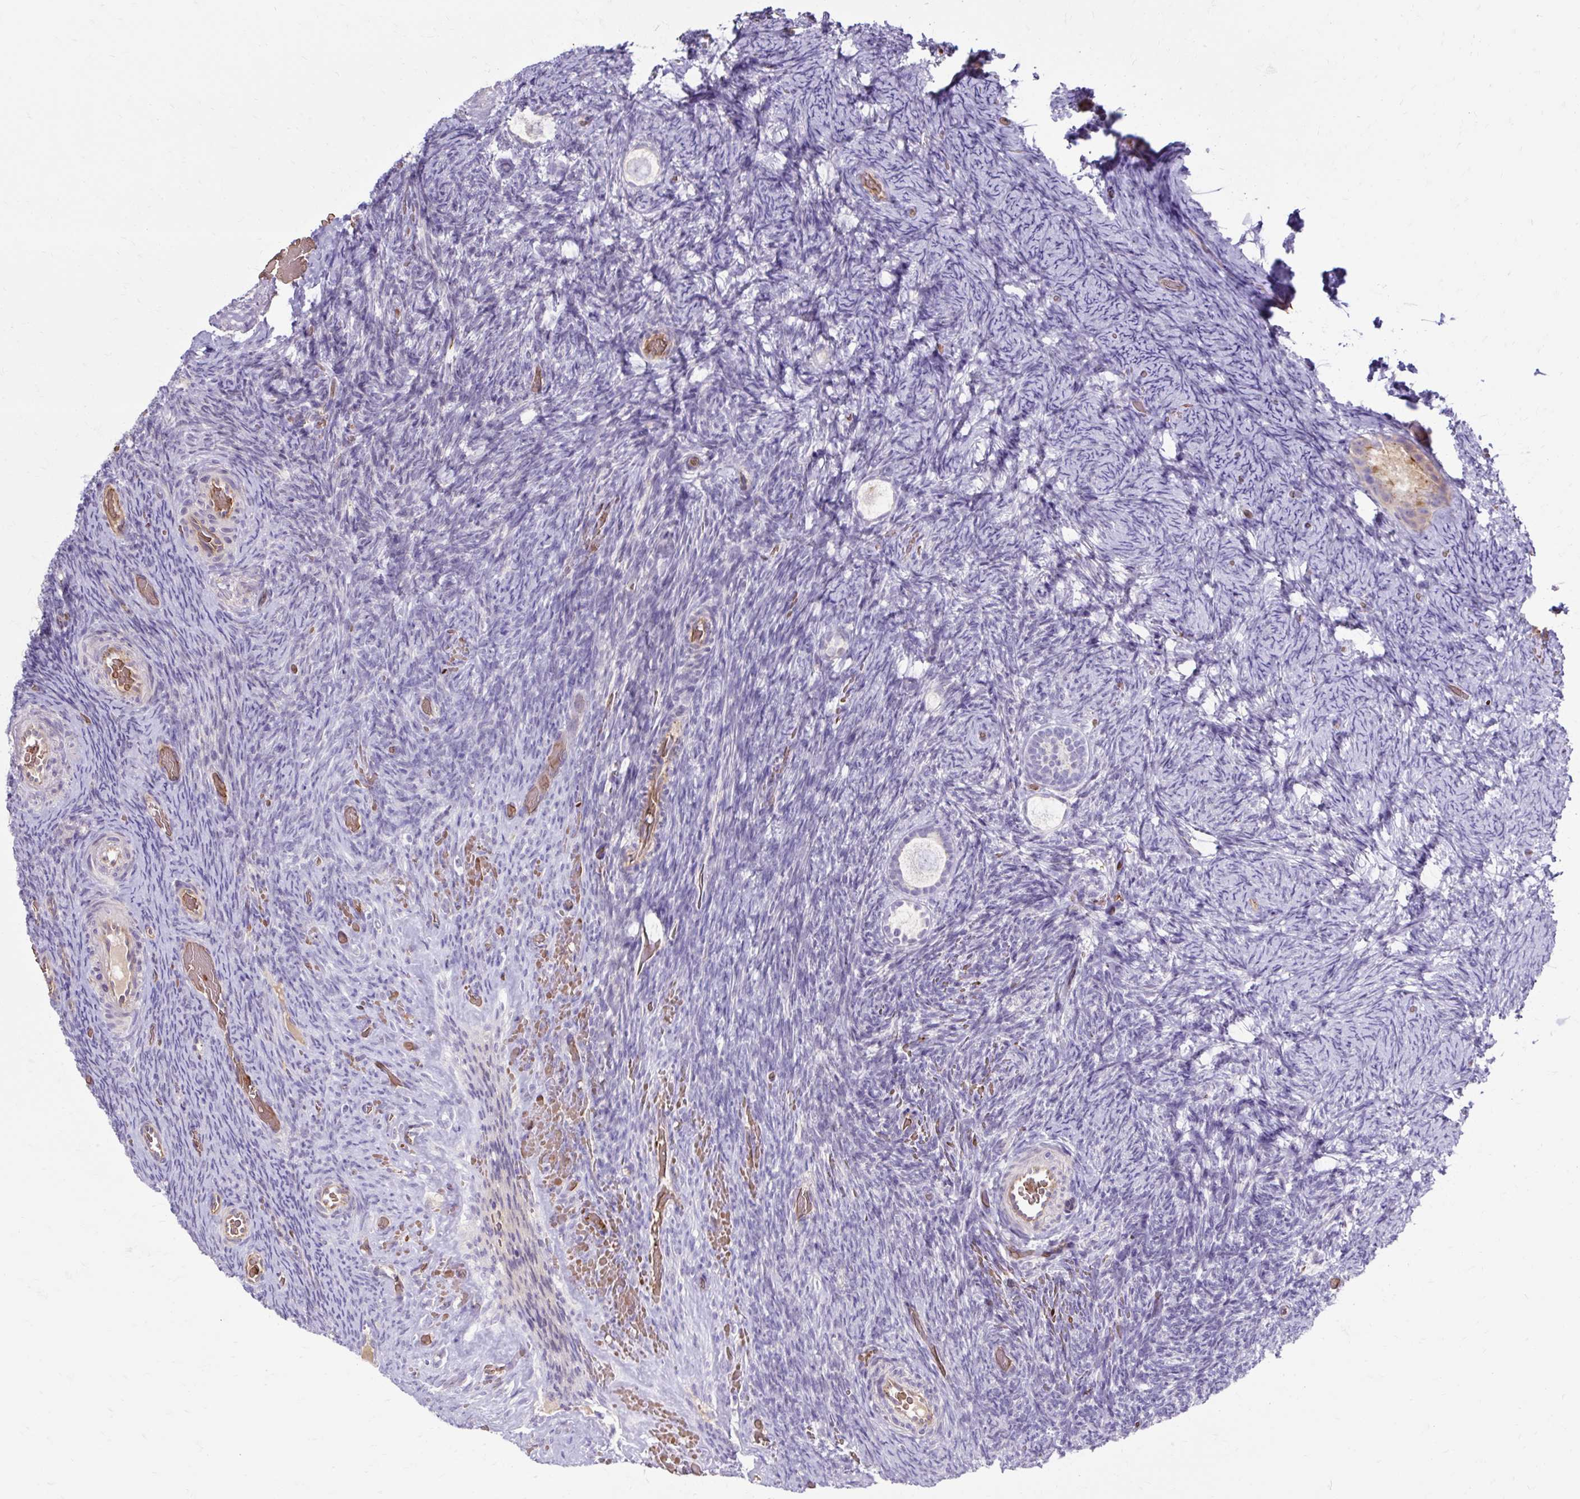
{"staining": {"intensity": "negative", "quantity": "none", "location": "none"}, "tissue": "ovary", "cell_type": "Follicle cells", "image_type": "normal", "snomed": [{"axis": "morphology", "description": "Normal tissue, NOS"}, {"axis": "topography", "description": "Ovary"}], "caption": "Protein analysis of normal ovary exhibits no significant expression in follicle cells. (Immunohistochemistry (ihc), brightfield microscopy, high magnification).", "gene": "USHBP1", "patient": {"sex": "female", "age": 34}}